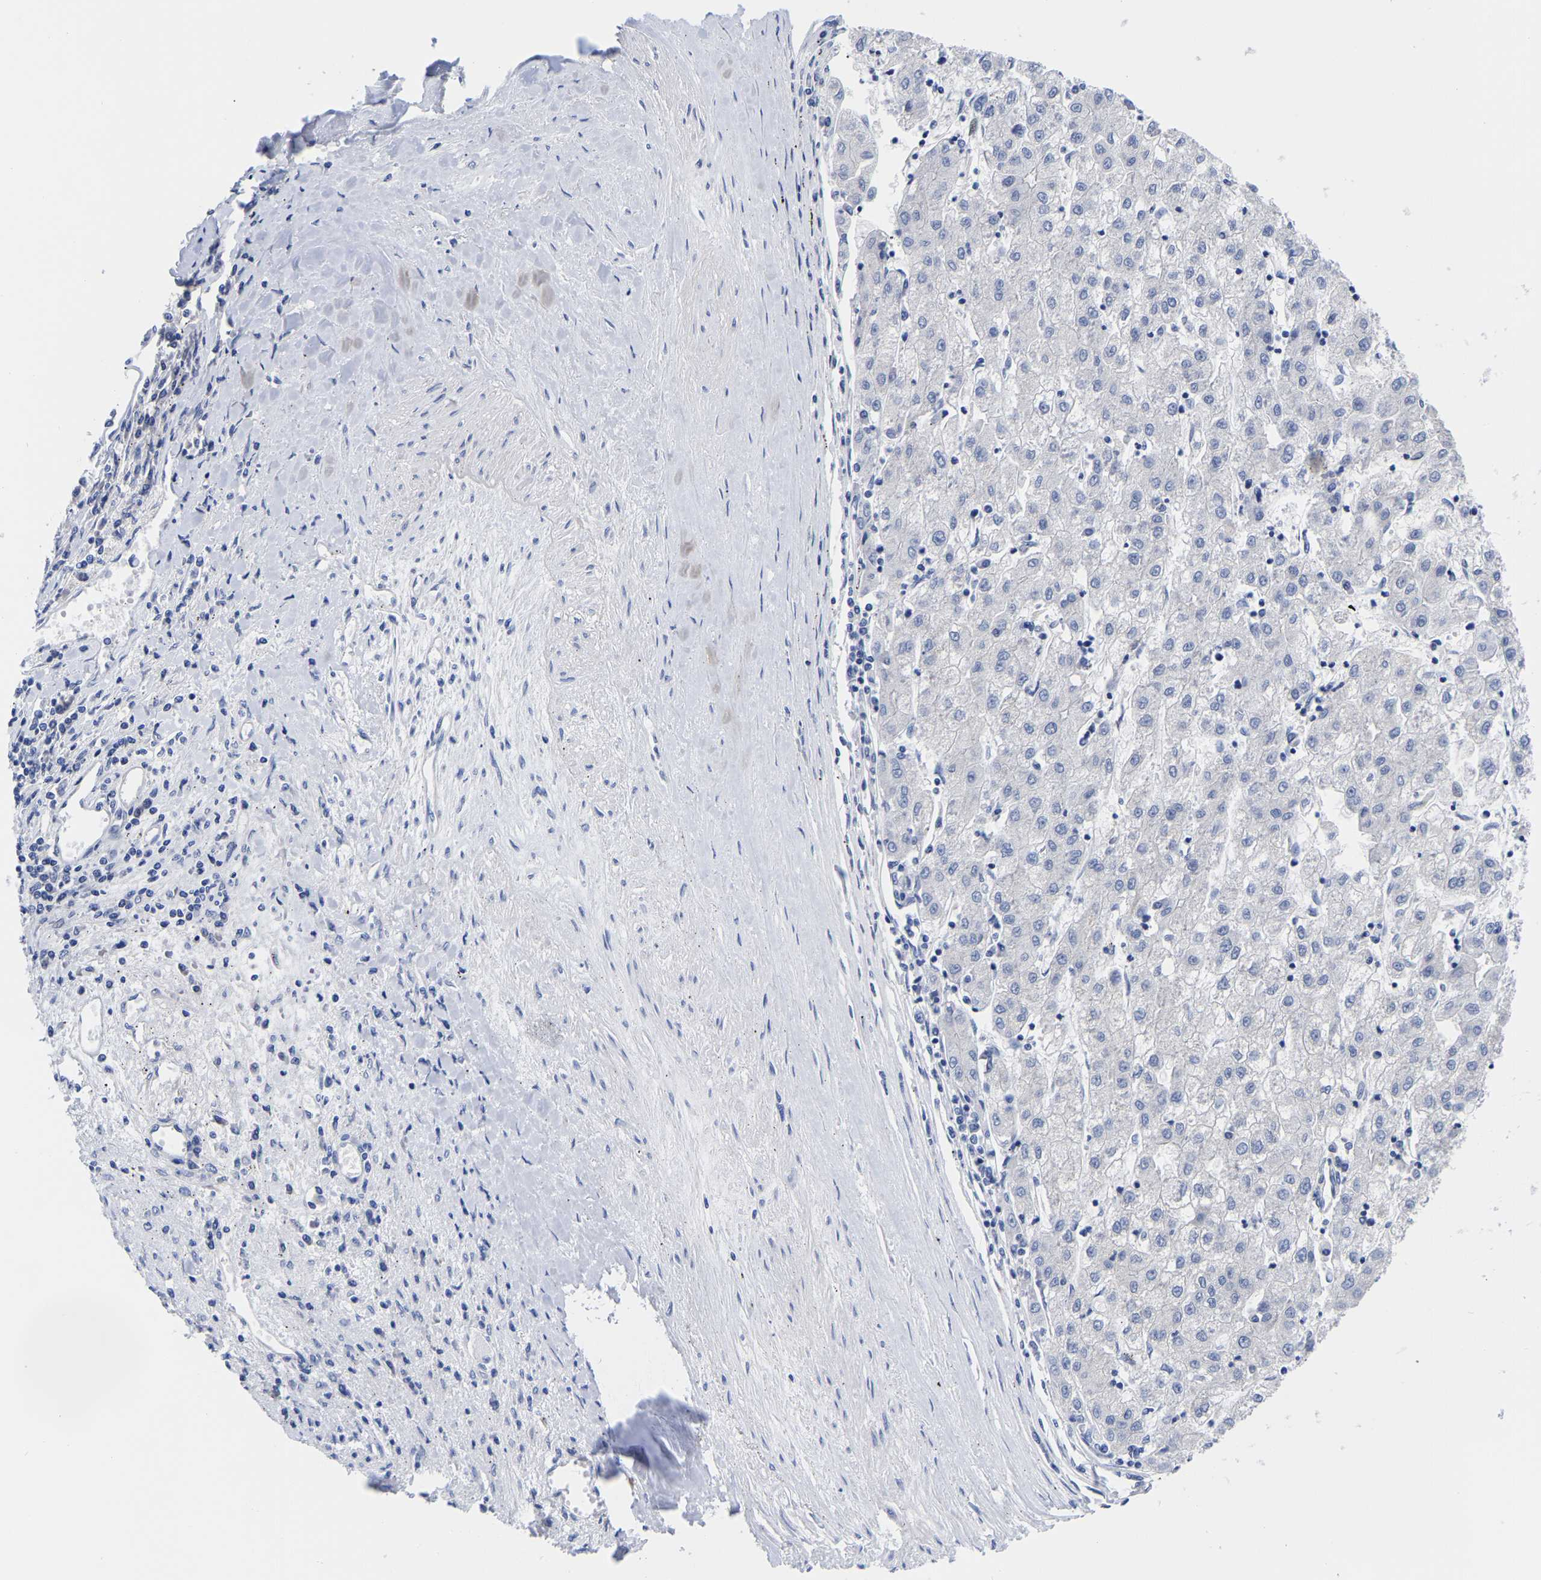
{"staining": {"intensity": "negative", "quantity": "none", "location": "none"}, "tissue": "liver cancer", "cell_type": "Tumor cells", "image_type": "cancer", "snomed": [{"axis": "morphology", "description": "Carcinoma, Hepatocellular, NOS"}, {"axis": "topography", "description": "Liver"}], "caption": "High magnification brightfield microscopy of hepatocellular carcinoma (liver) stained with DAB (3,3'-diaminobenzidine) (brown) and counterstained with hematoxylin (blue): tumor cells show no significant staining.", "gene": "CFAP298", "patient": {"sex": "male", "age": 72}}